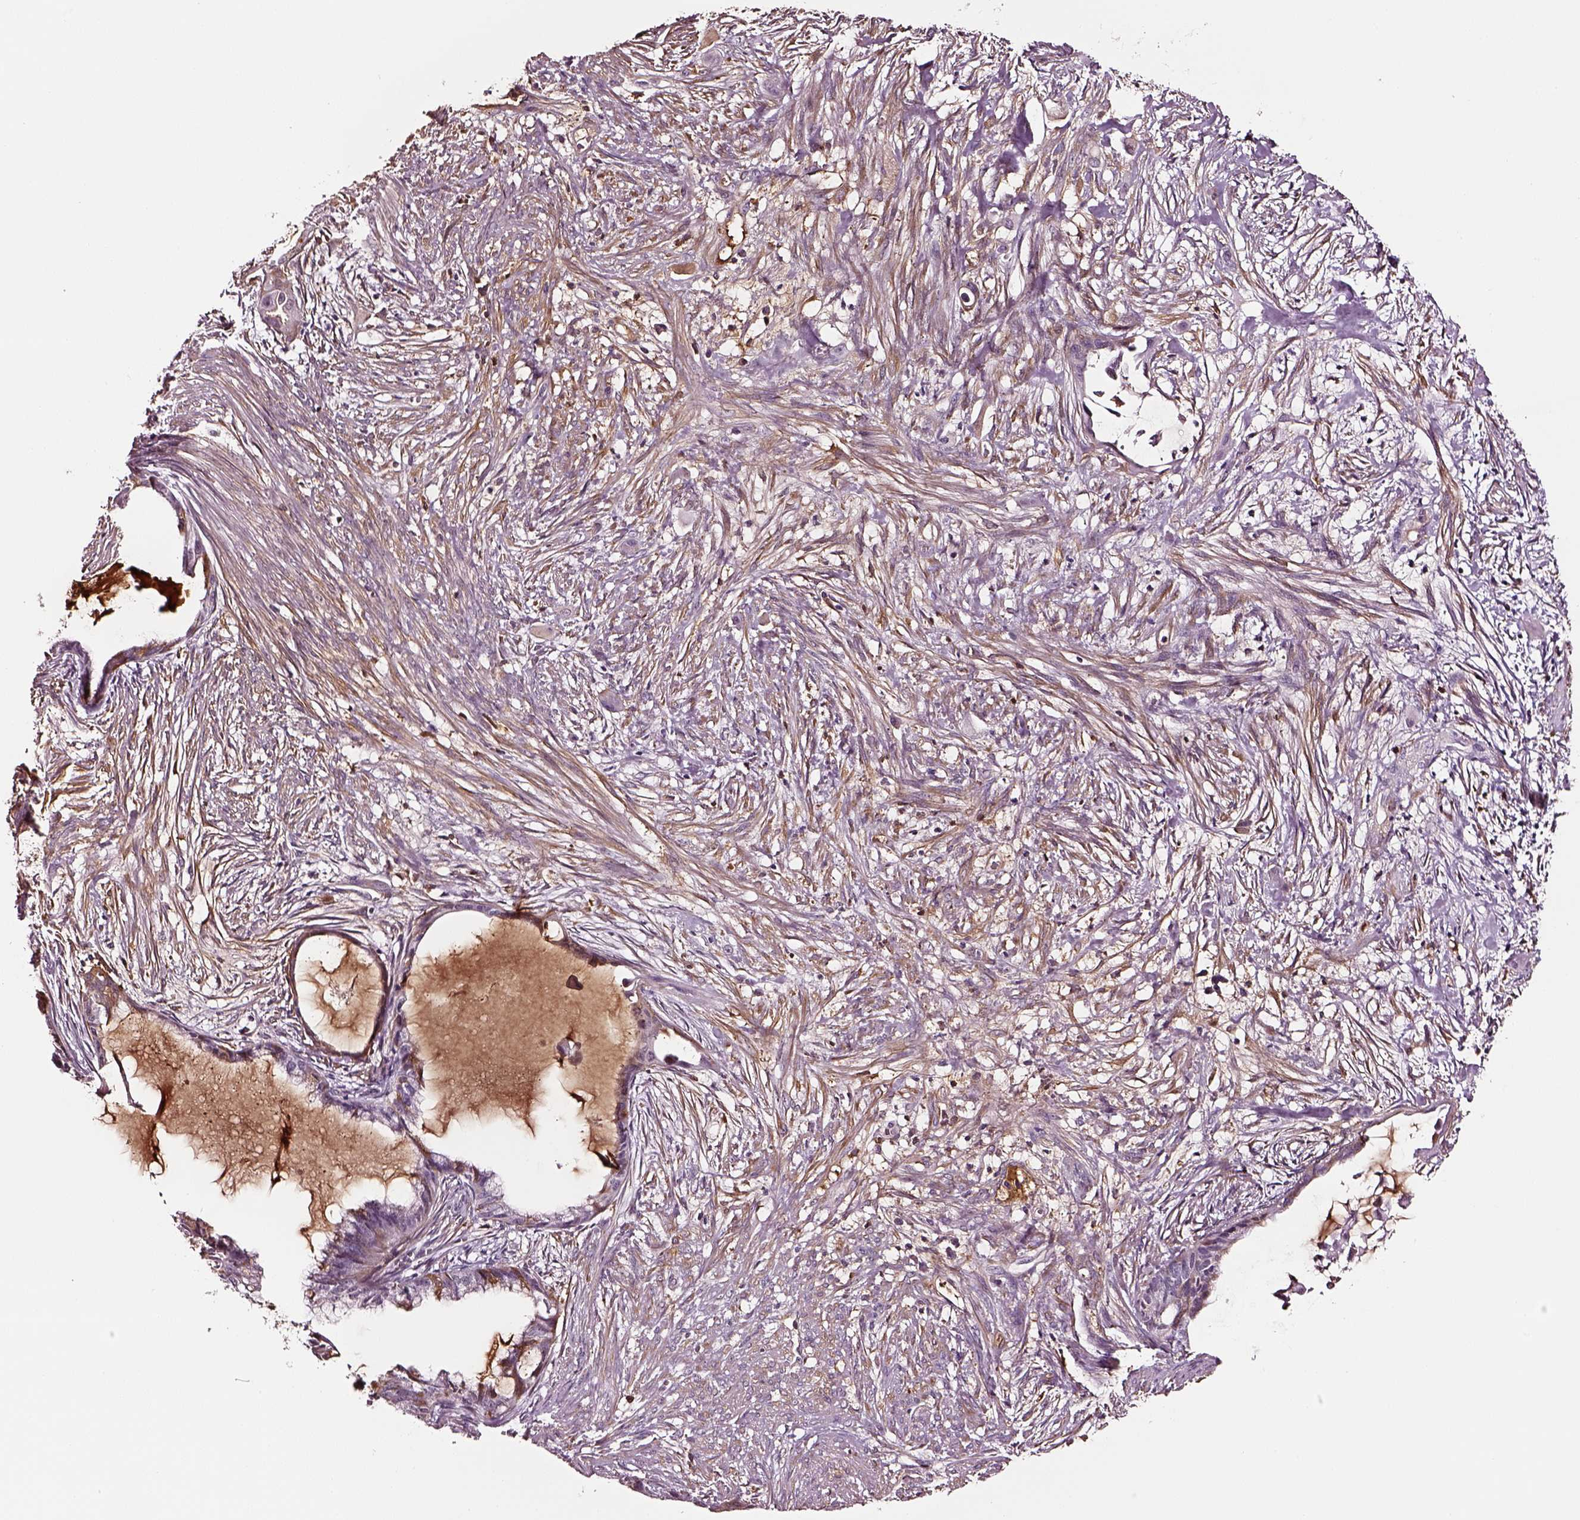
{"staining": {"intensity": "negative", "quantity": "none", "location": "none"}, "tissue": "endometrial cancer", "cell_type": "Tumor cells", "image_type": "cancer", "snomed": [{"axis": "morphology", "description": "Adenocarcinoma, NOS"}, {"axis": "topography", "description": "Endometrium"}], "caption": "Immunohistochemistry (IHC) photomicrograph of endometrial cancer (adenocarcinoma) stained for a protein (brown), which reveals no positivity in tumor cells.", "gene": "TF", "patient": {"sex": "female", "age": 86}}